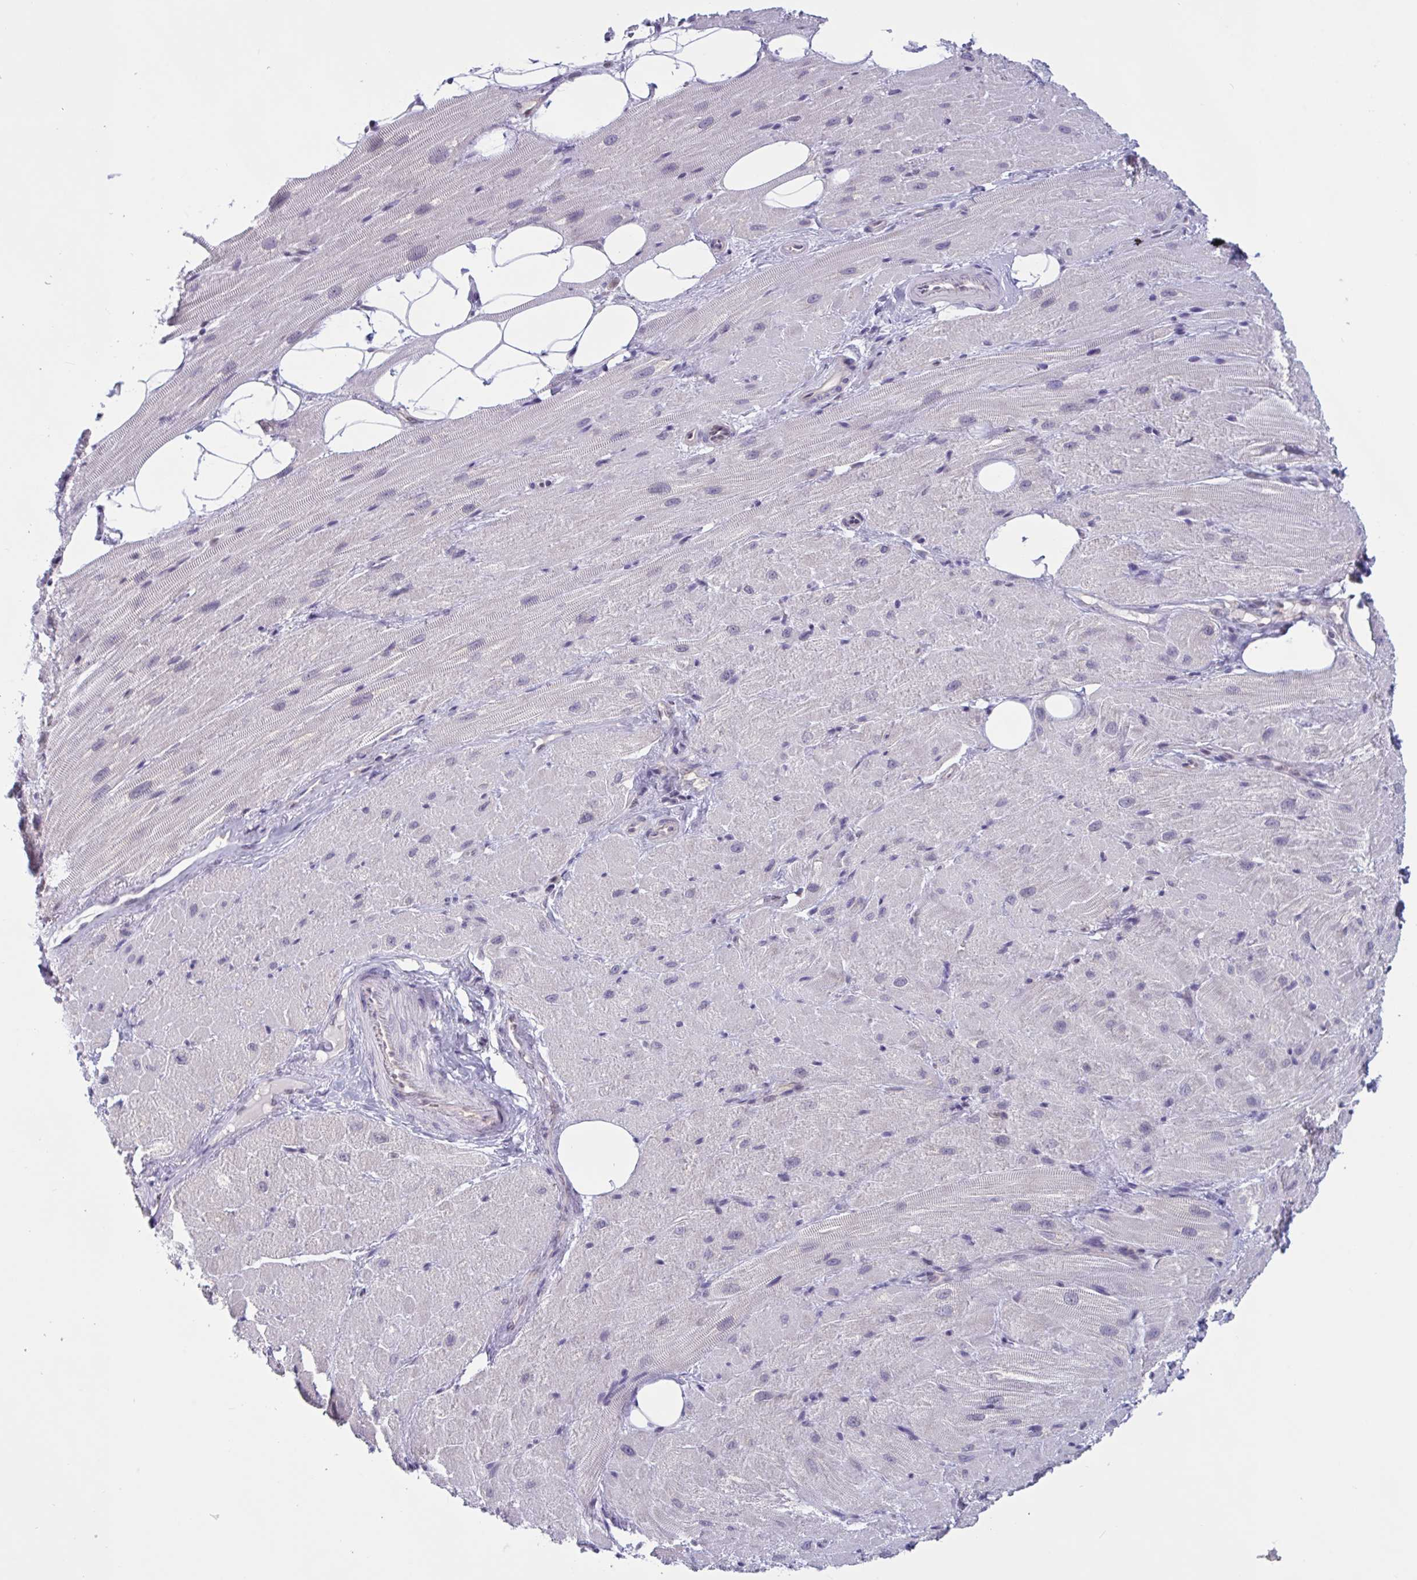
{"staining": {"intensity": "weak", "quantity": "<25%", "location": "cytoplasmic/membranous"}, "tissue": "heart muscle", "cell_type": "Cardiomyocytes", "image_type": "normal", "snomed": [{"axis": "morphology", "description": "Normal tissue, NOS"}, {"axis": "topography", "description": "Heart"}], "caption": "Heart muscle stained for a protein using IHC shows no positivity cardiomyocytes.", "gene": "TSN", "patient": {"sex": "male", "age": 62}}